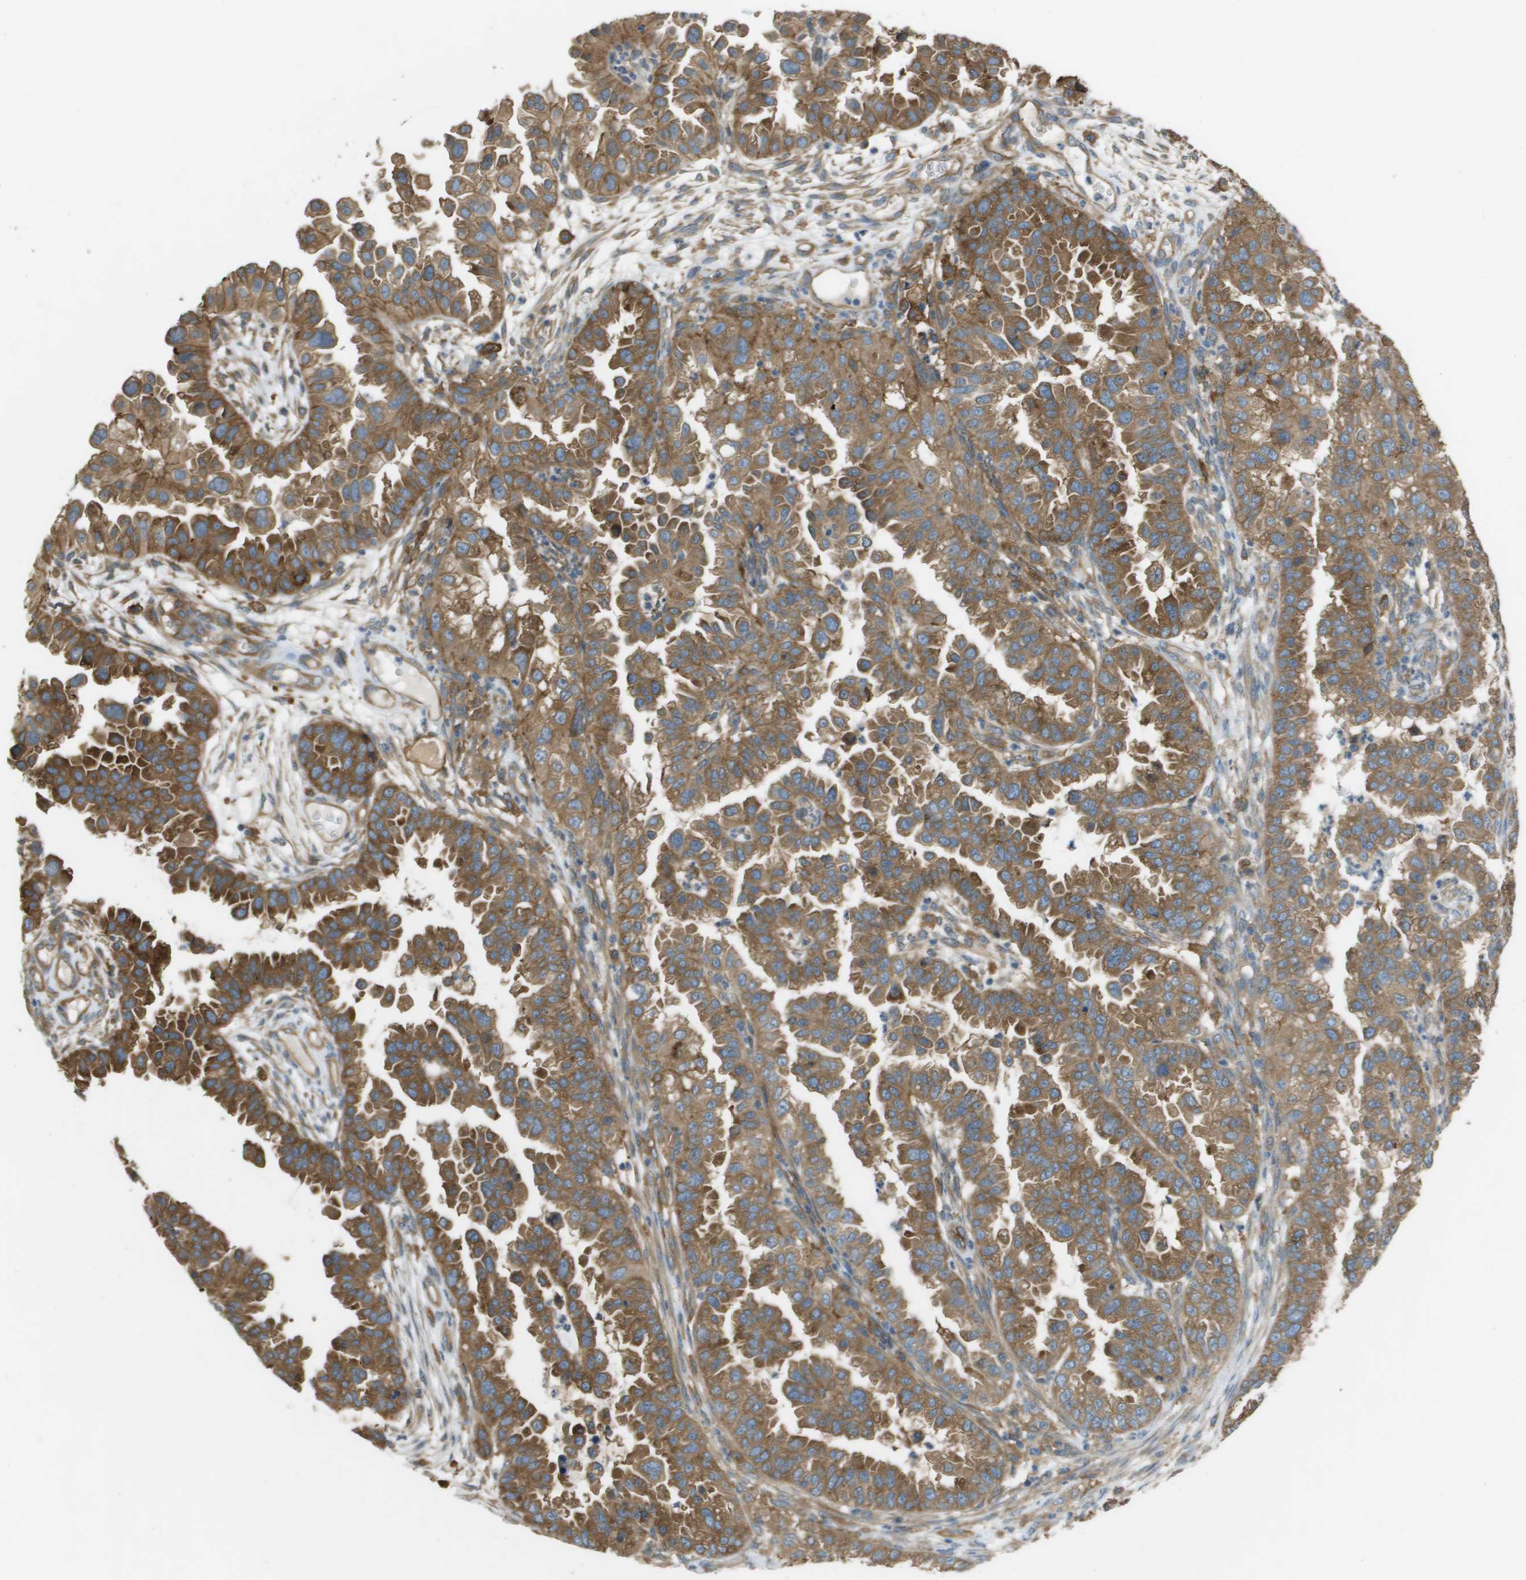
{"staining": {"intensity": "moderate", "quantity": ">75%", "location": "cytoplasmic/membranous"}, "tissue": "endometrial cancer", "cell_type": "Tumor cells", "image_type": "cancer", "snomed": [{"axis": "morphology", "description": "Adenocarcinoma, NOS"}, {"axis": "topography", "description": "Endometrium"}], "caption": "Protein expression analysis of adenocarcinoma (endometrial) reveals moderate cytoplasmic/membranous staining in approximately >75% of tumor cells.", "gene": "CORO1B", "patient": {"sex": "female", "age": 85}}